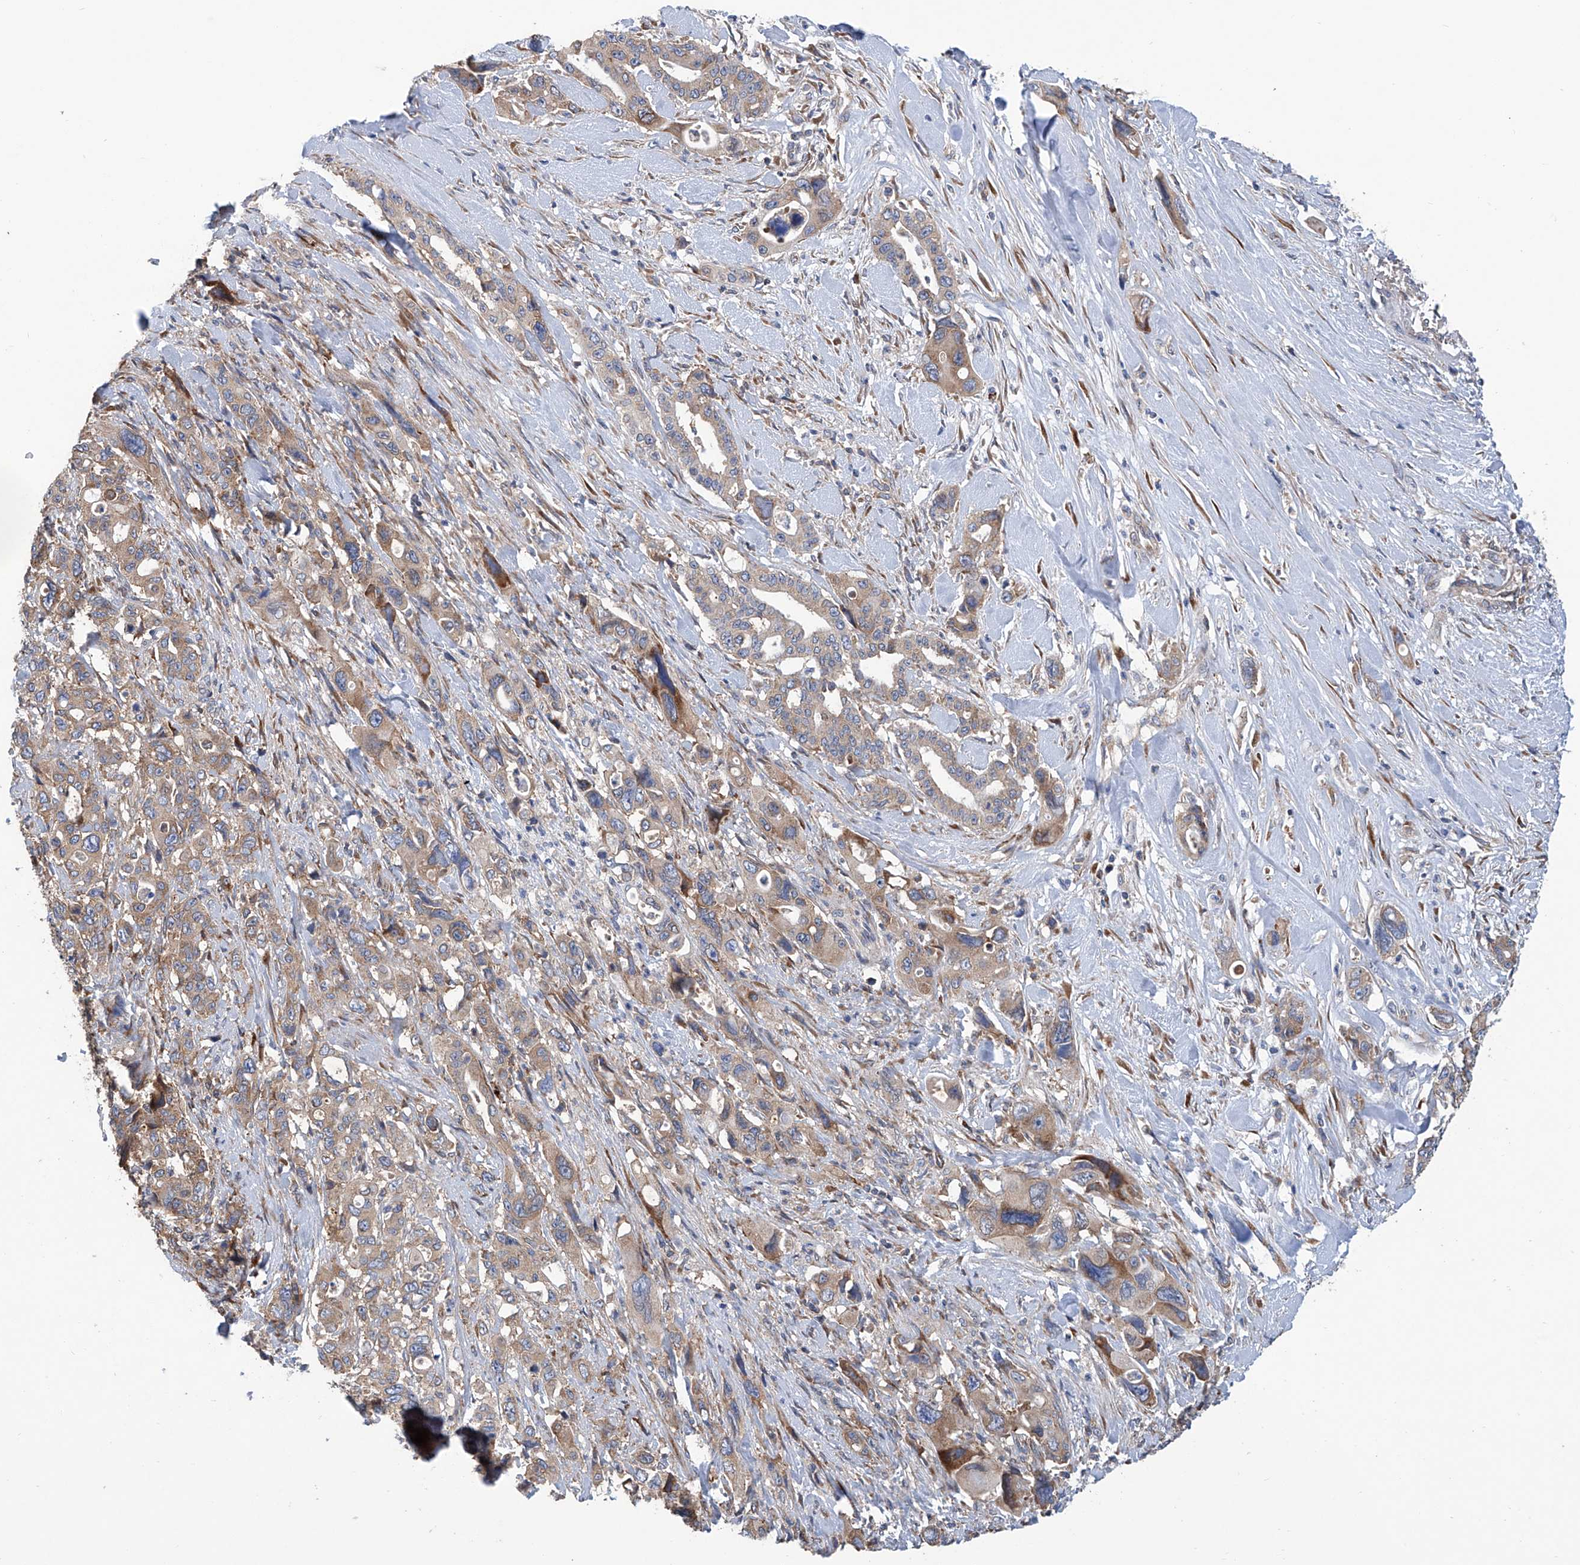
{"staining": {"intensity": "moderate", "quantity": "<25%", "location": "cytoplasmic/membranous"}, "tissue": "pancreatic cancer", "cell_type": "Tumor cells", "image_type": "cancer", "snomed": [{"axis": "morphology", "description": "Adenocarcinoma, NOS"}, {"axis": "topography", "description": "Pancreas"}], "caption": "Pancreatic cancer (adenocarcinoma) stained with DAB immunohistochemistry (IHC) displays low levels of moderate cytoplasmic/membranous positivity in approximately <25% of tumor cells.", "gene": "SENP2", "patient": {"sex": "male", "age": 46}}